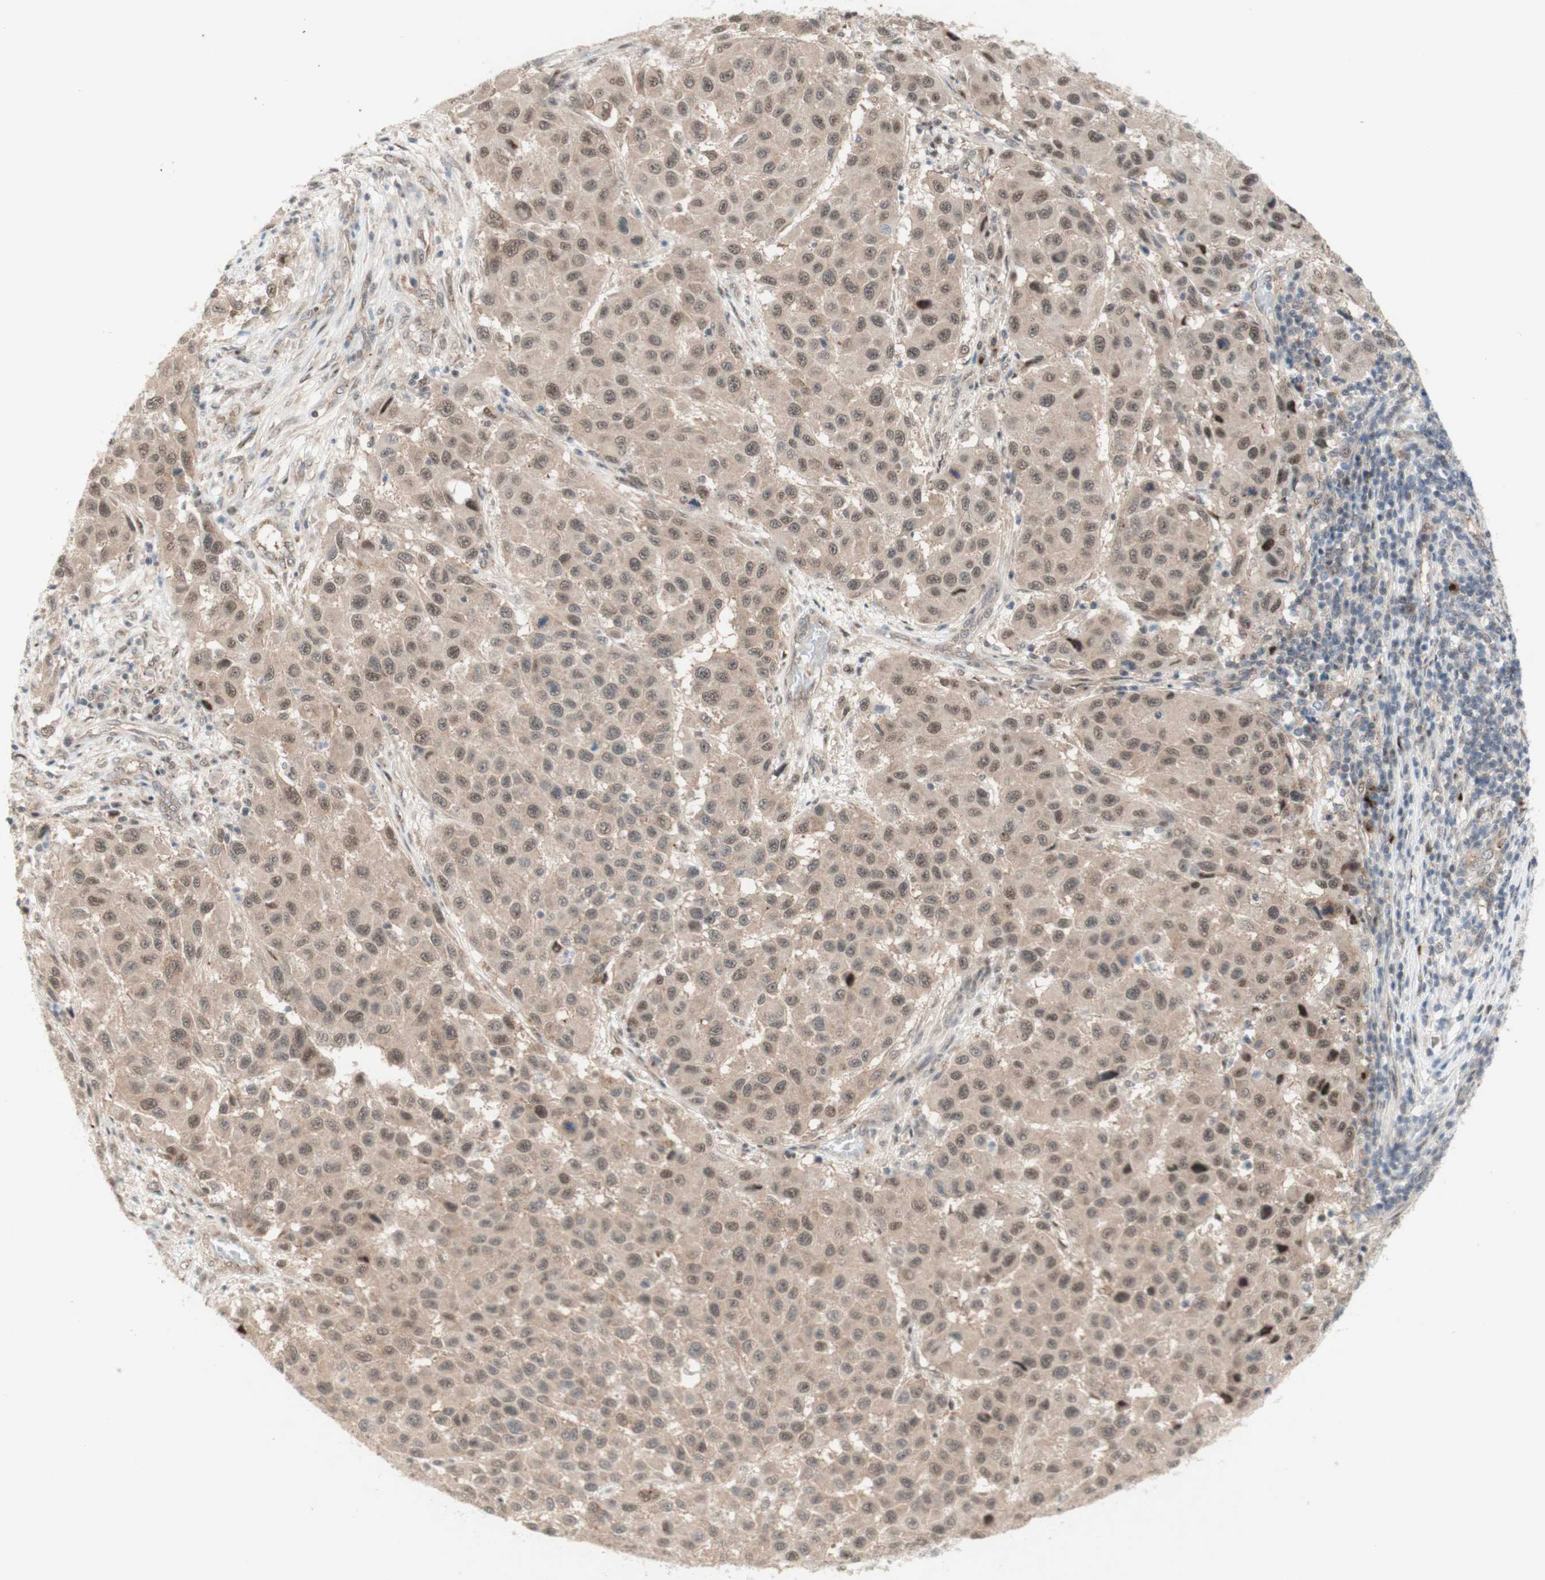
{"staining": {"intensity": "moderate", "quantity": ">75%", "location": "cytoplasmic/membranous"}, "tissue": "melanoma", "cell_type": "Tumor cells", "image_type": "cancer", "snomed": [{"axis": "morphology", "description": "Malignant melanoma, Metastatic site"}, {"axis": "topography", "description": "Lymph node"}], "caption": "Human malignant melanoma (metastatic site) stained for a protein (brown) reveals moderate cytoplasmic/membranous positive positivity in about >75% of tumor cells.", "gene": "CYLD", "patient": {"sex": "male", "age": 61}}